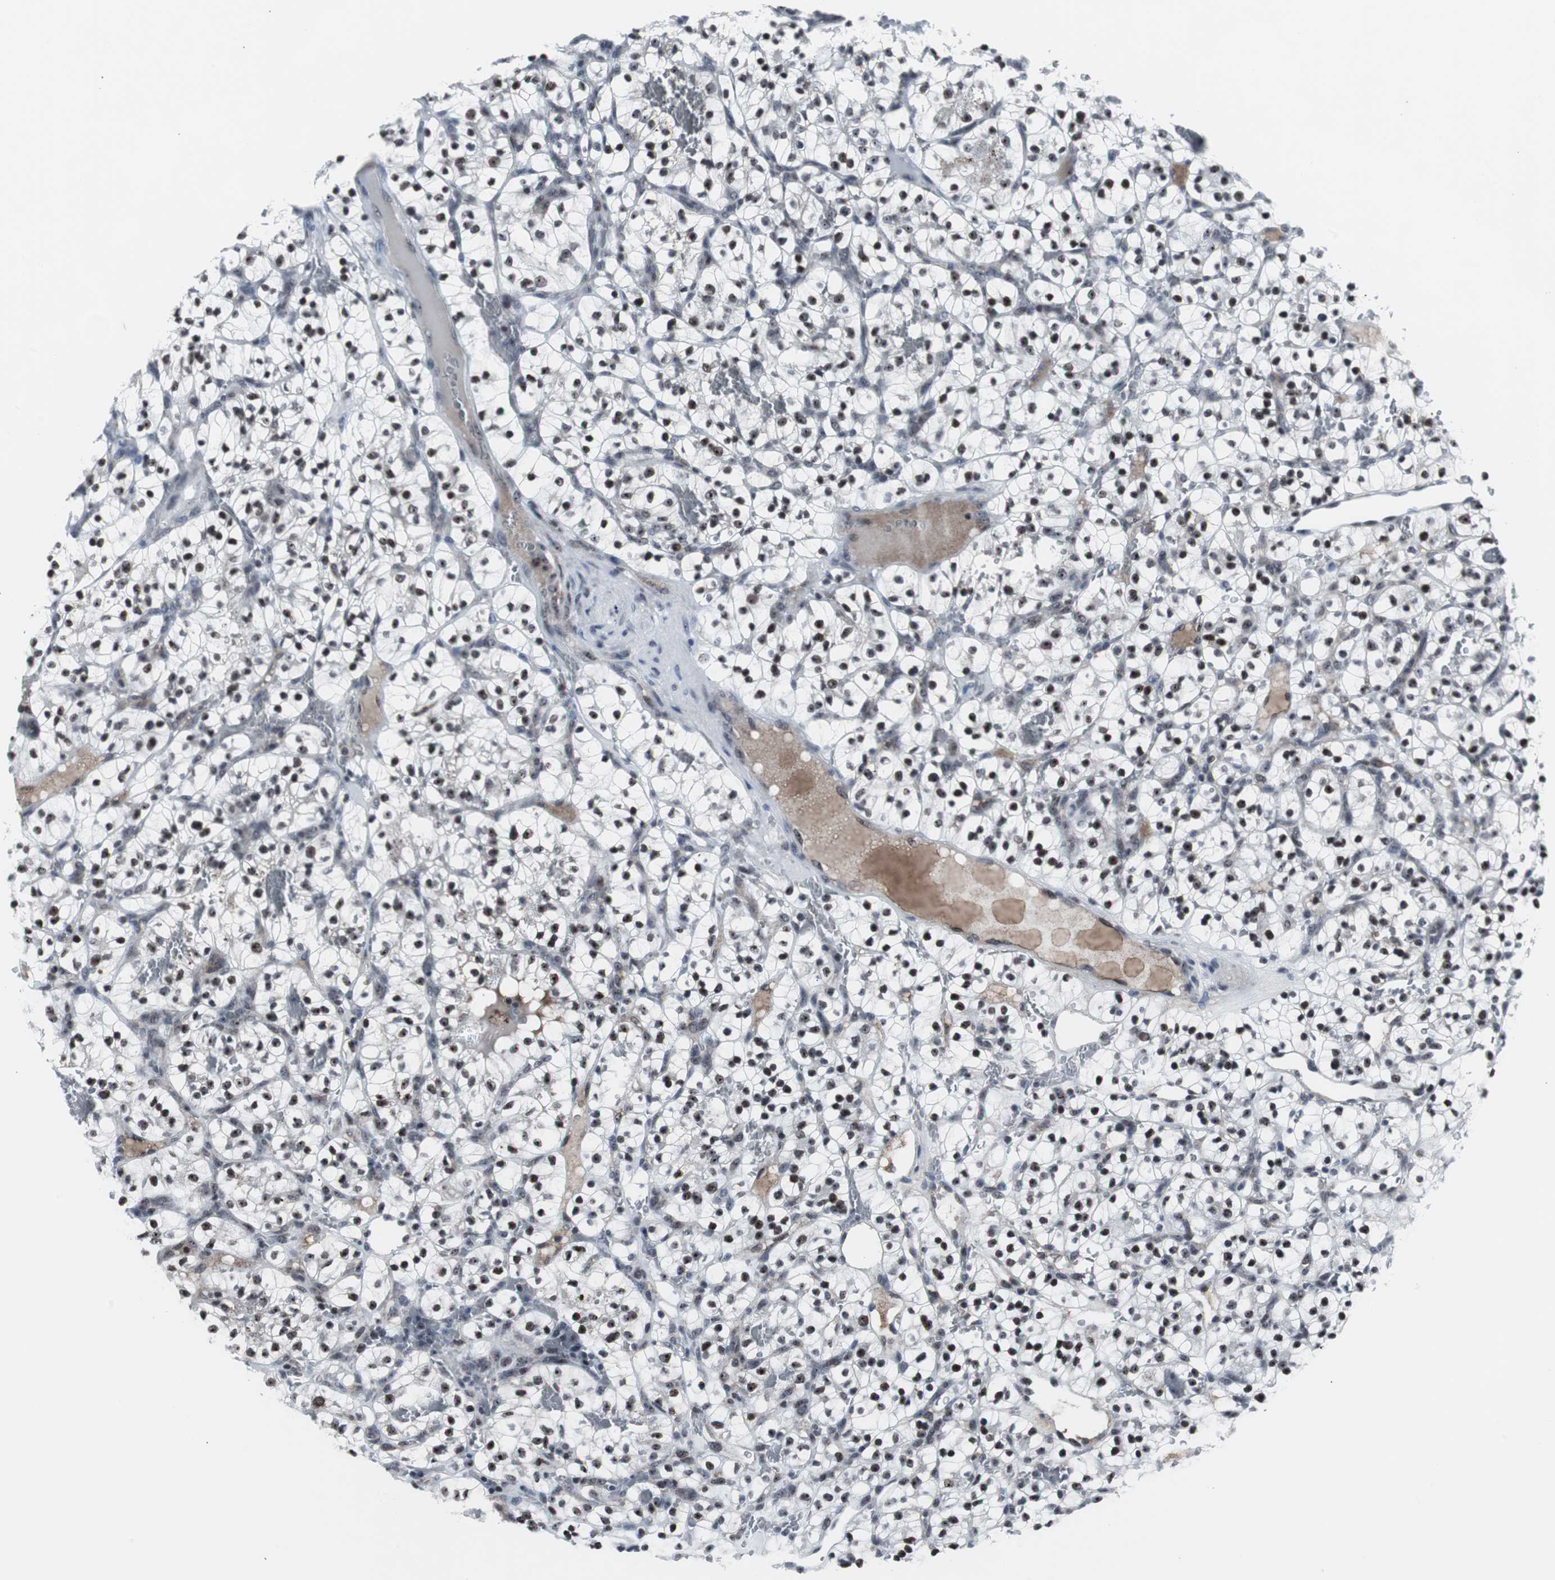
{"staining": {"intensity": "strong", "quantity": ">75%", "location": "nuclear"}, "tissue": "renal cancer", "cell_type": "Tumor cells", "image_type": "cancer", "snomed": [{"axis": "morphology", "description": "Adenocarcinoma, NOS"}, {"axis": "topography", "description": "Kidney"}], "caption": "Immunohistochemical staining of human adenocarcinoma (renal) shows high levels of strong nuclear protein staining in about >75% of tumor cells.", "gene": "DOK1", "patient": {"sex": "female", "age": 57}}